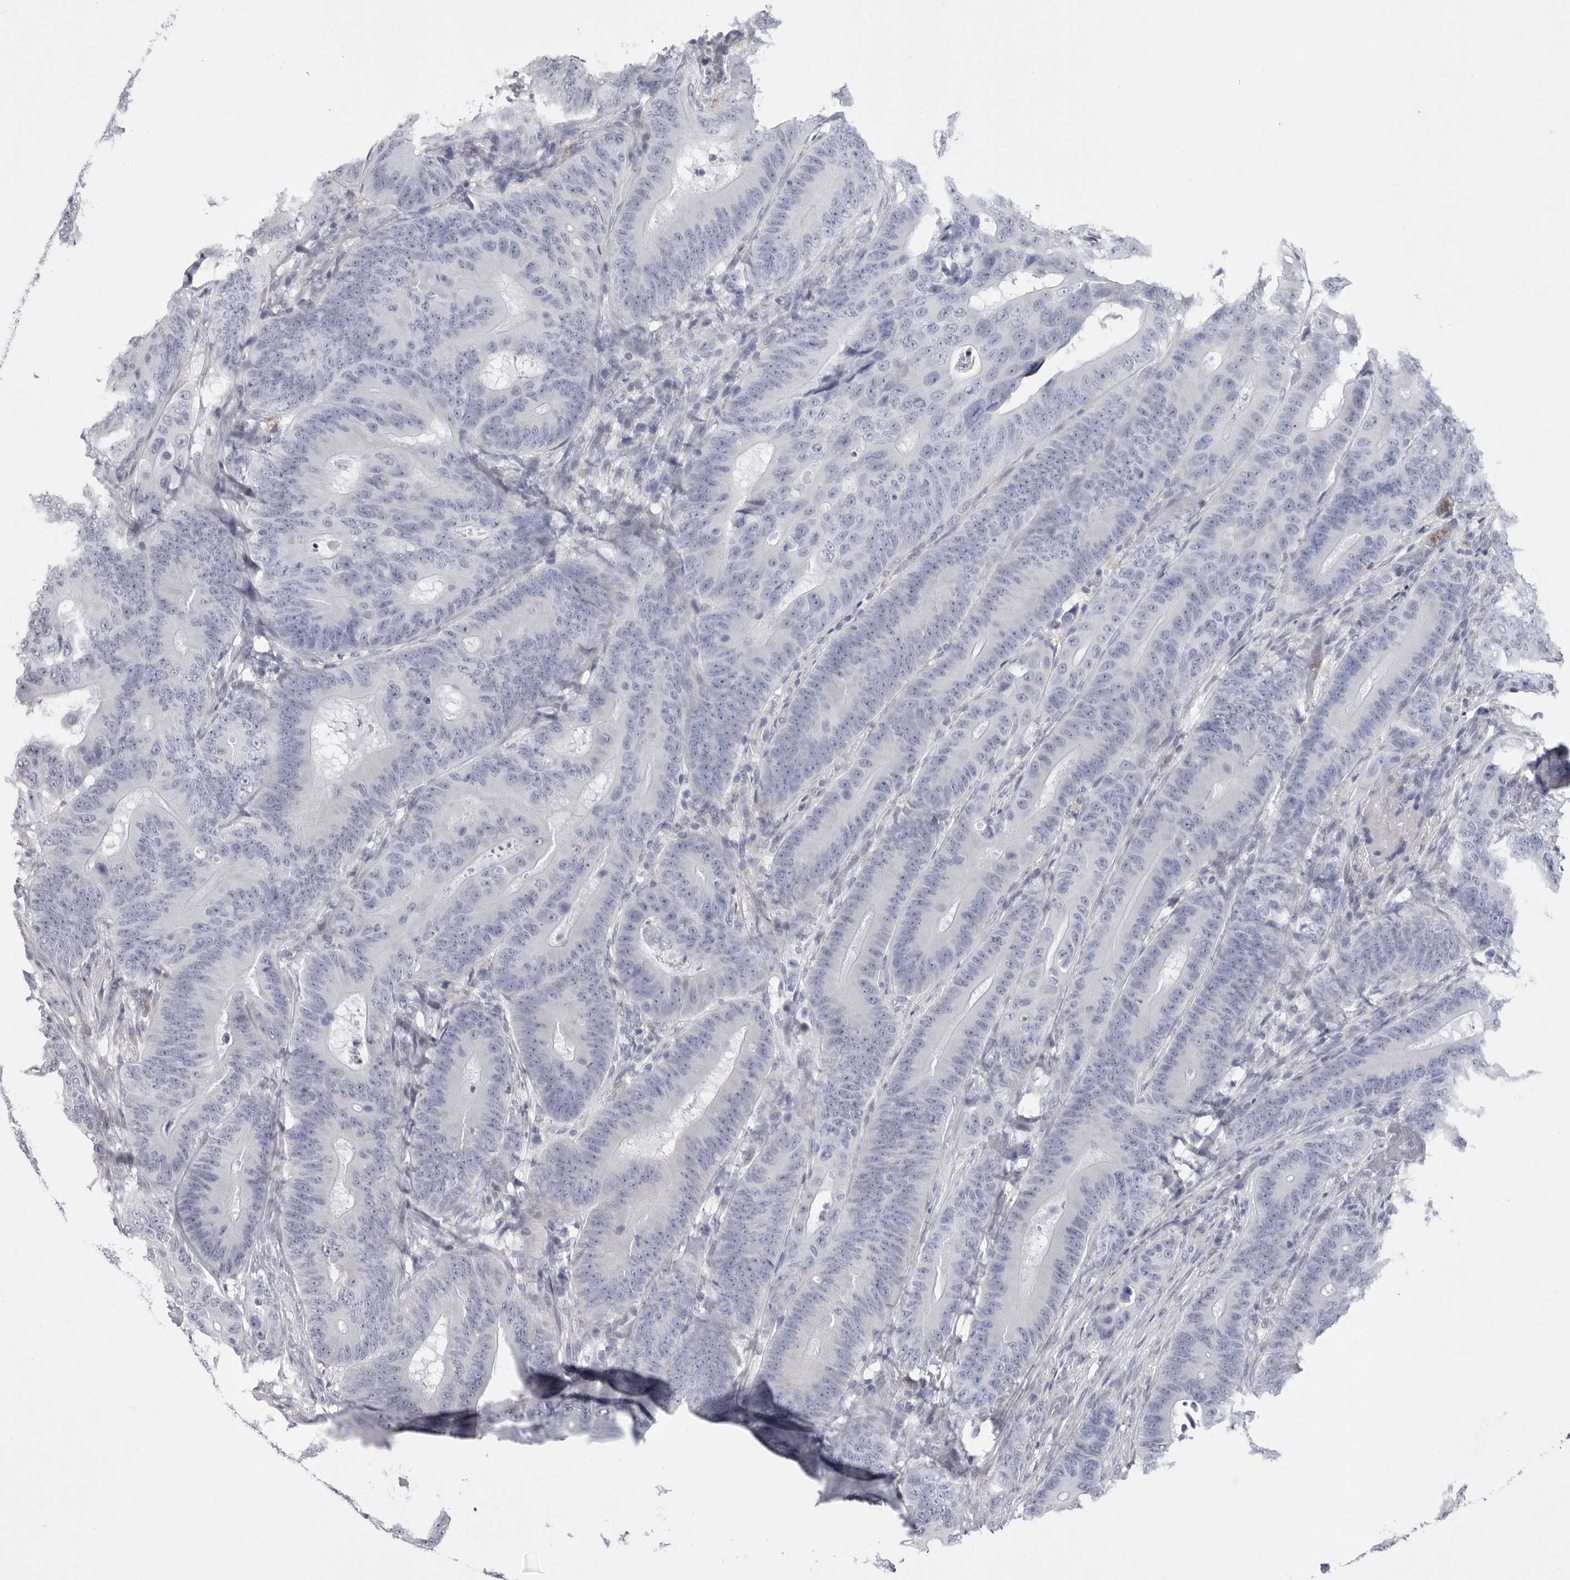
{"staining": {"intensity": "negative", "quantity": "none", "location": "none"}, "tissue": "colorectal cancer", "cell_type": "Tumor cells", "image_type": "cancer", "snomed": [{"axis": "morphology", "description": "Adenocarcinoma, NOS"}, {"axis": "topography", "description": "Colon"}], "caption": "DAB immunohistochemical staining of human colorectal cancer demonstrates no significant staining in tumor cells.", "gene": "SIGLEC10", "patient": {"sex": "male", "age": 83}}